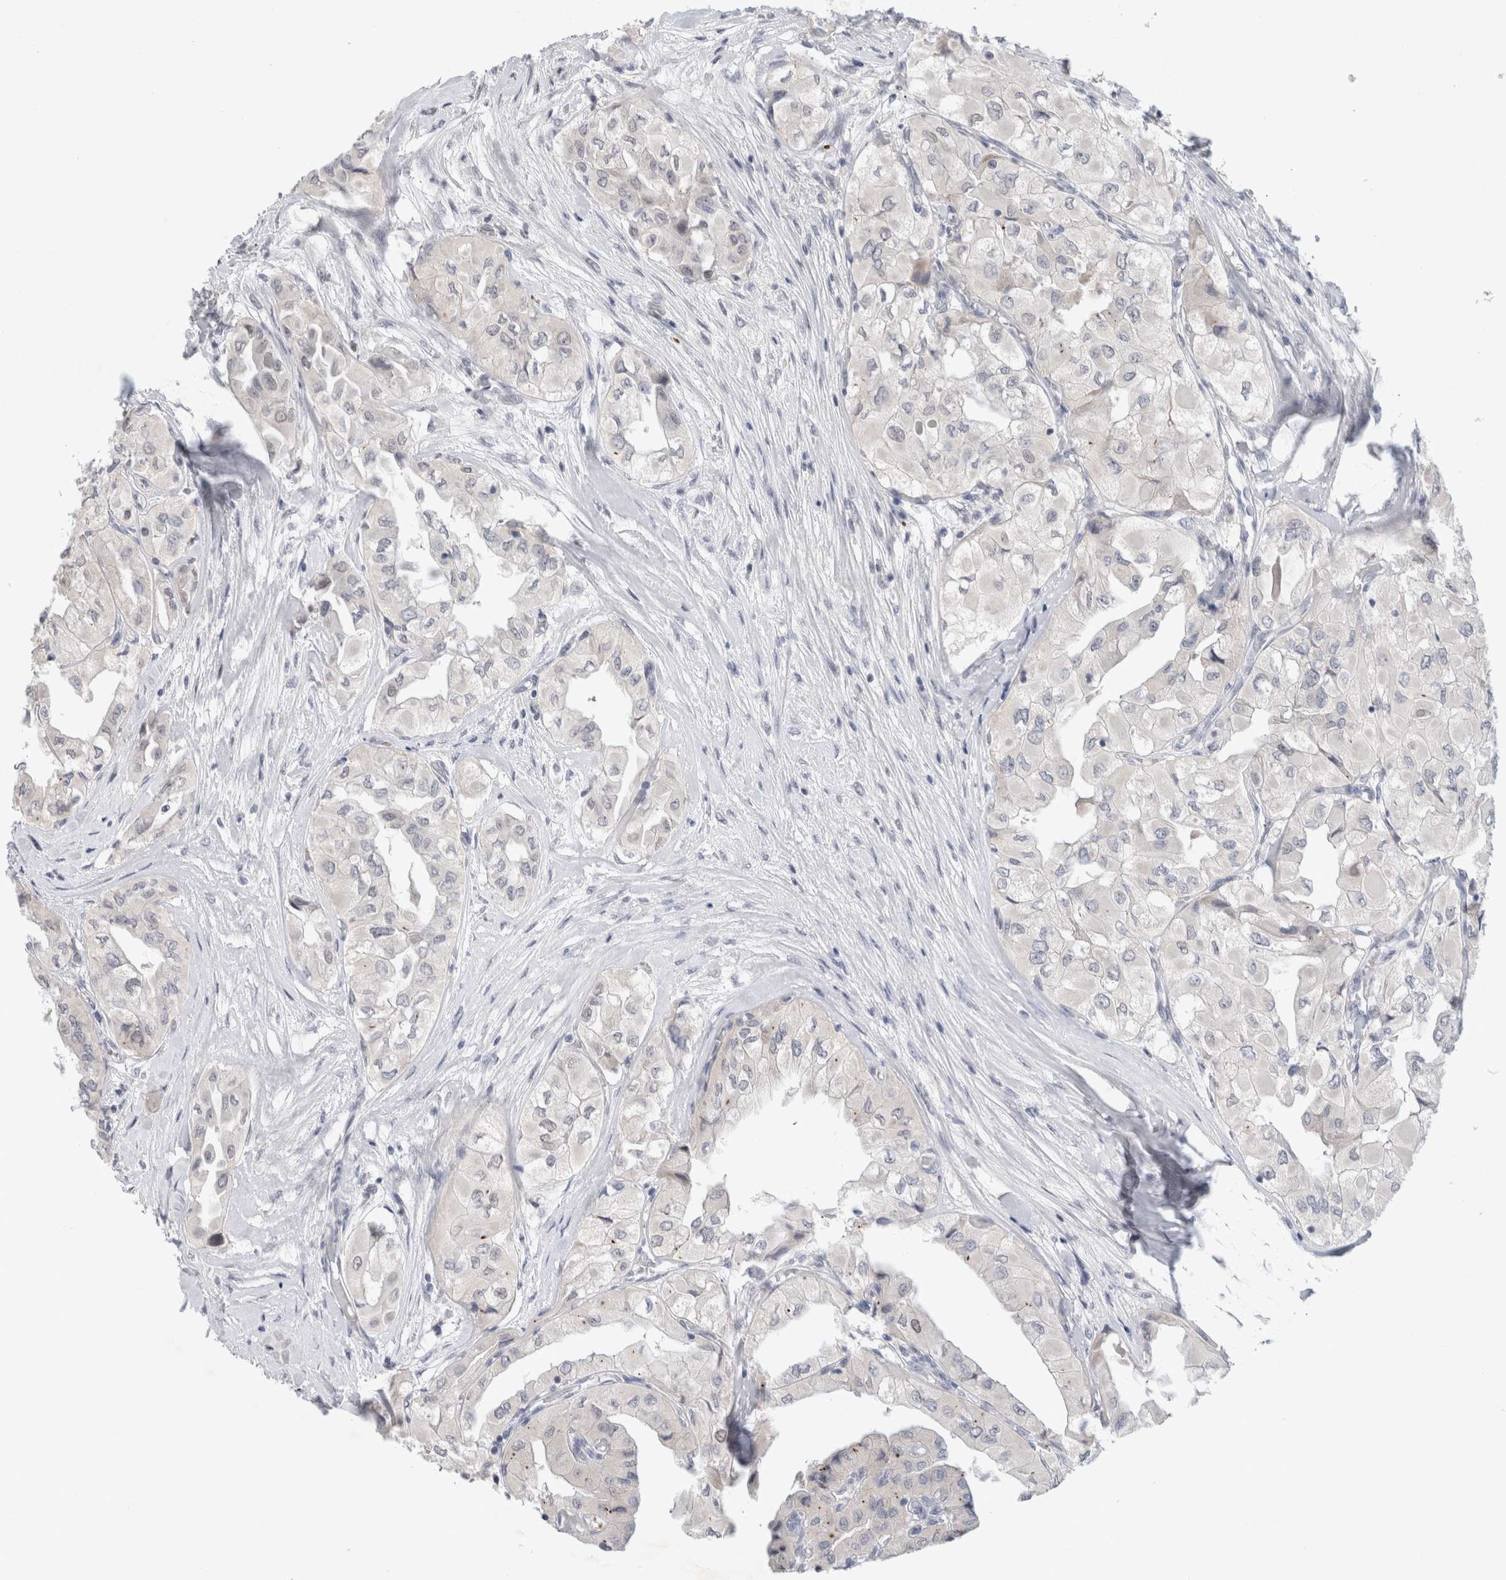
{"staining": {"intensity": "negative", "quantity": "none", "location": "none"}, "tissue": "thyroid cancer", "cell_type": "Tumor cells", "image_type": "cancer", "snomed": [{"axis": "morphology", "description": "Papillary adenocarcinoma, NOS"}, {"axis": "topography", "description": "Thyroid gland"}], "caption": "High magnification brightfield microscopy of thyroid cancer (papillary adenocarcinoma) stained with DAB (brown) and counterstained with hematoxylin (blue): tumor cells show no significant expression.", "gene": "KNL1", "patient": {"sex": "female", "age": 59}}